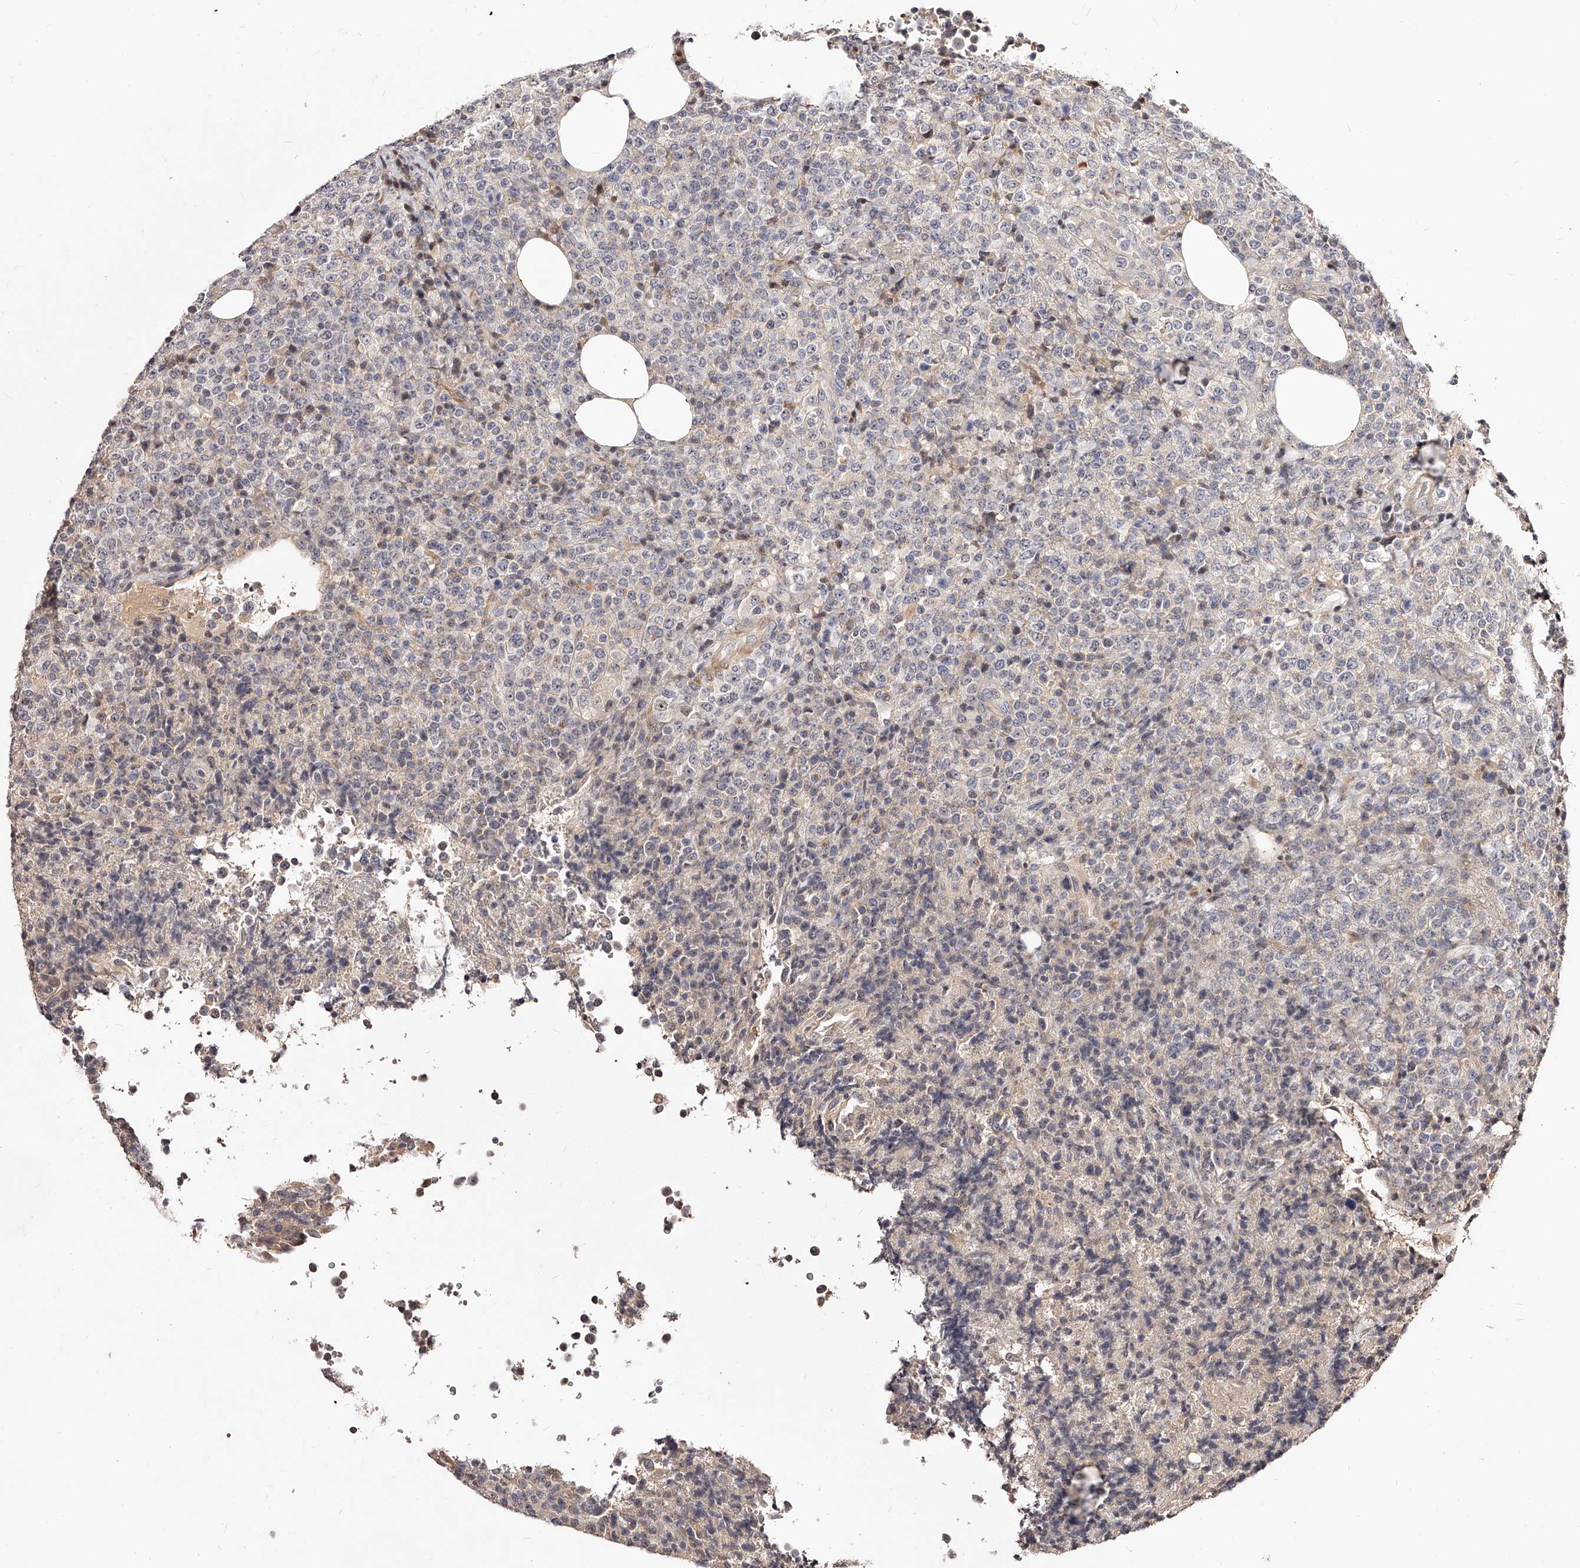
{"staining": {"intensity": "negative", "quantity": "none", "location": "none"}, "tissue": "lymphoma", "cell_type": "Tumor cells", "image_type": "cancer", "snomed": [{"axis": "morphology", "description": "Malignant lymphoma, non-Hodgkin's type, High grade"}, {"axis": "topography", "description": "Lymph node"}], "caption": "There is no significant staining in tumor cells of malignant lymphoma, non-Hodgkin's type (high-grade).", "gene": "ZNF502", "patient": {"sex": "male", "age": 13}}